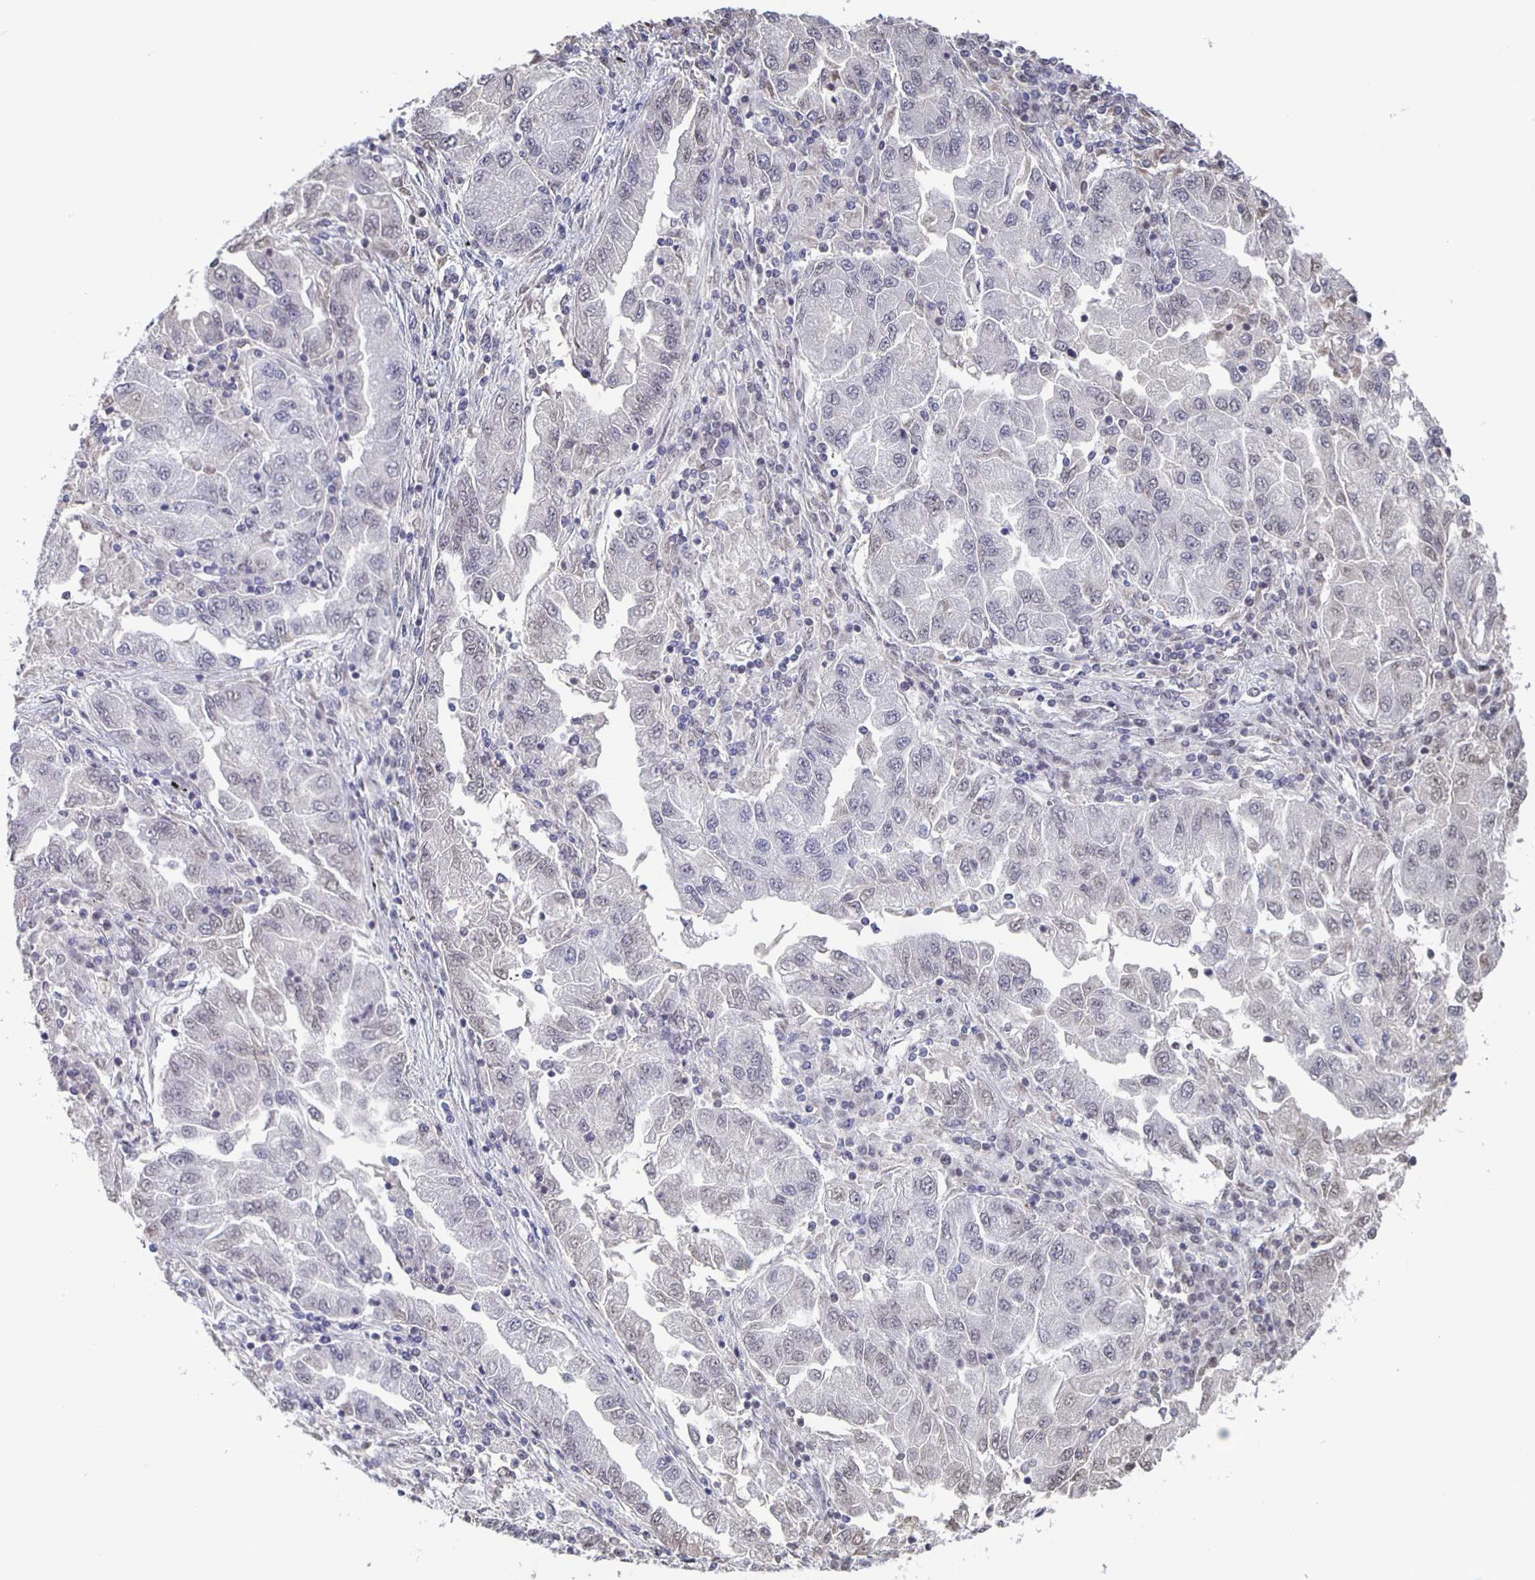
{"staining": {"intensity": "negative", "quantity": "none", "location": "none"}, "tissue": "lung cancer", "cell_type": "Tumor cells", "image_type": "cancer", "snomed": [{"axis": "morphology", "description": "Adenocarcinoma, NOS"}, {"axis": "morphology", "description": "Adenocarcinoma primary or metastatic"}, {"axis": "topography", "description": "Lung"}], "caption": "High power microscopy micrograph of an immunohistochemistry (IHC) micrograph of lung cancer (adenocarcinoma), revealing no significant staining in tumor cells.", "gene": "FGA", "patient": {"sex": "male", "age": 74}}